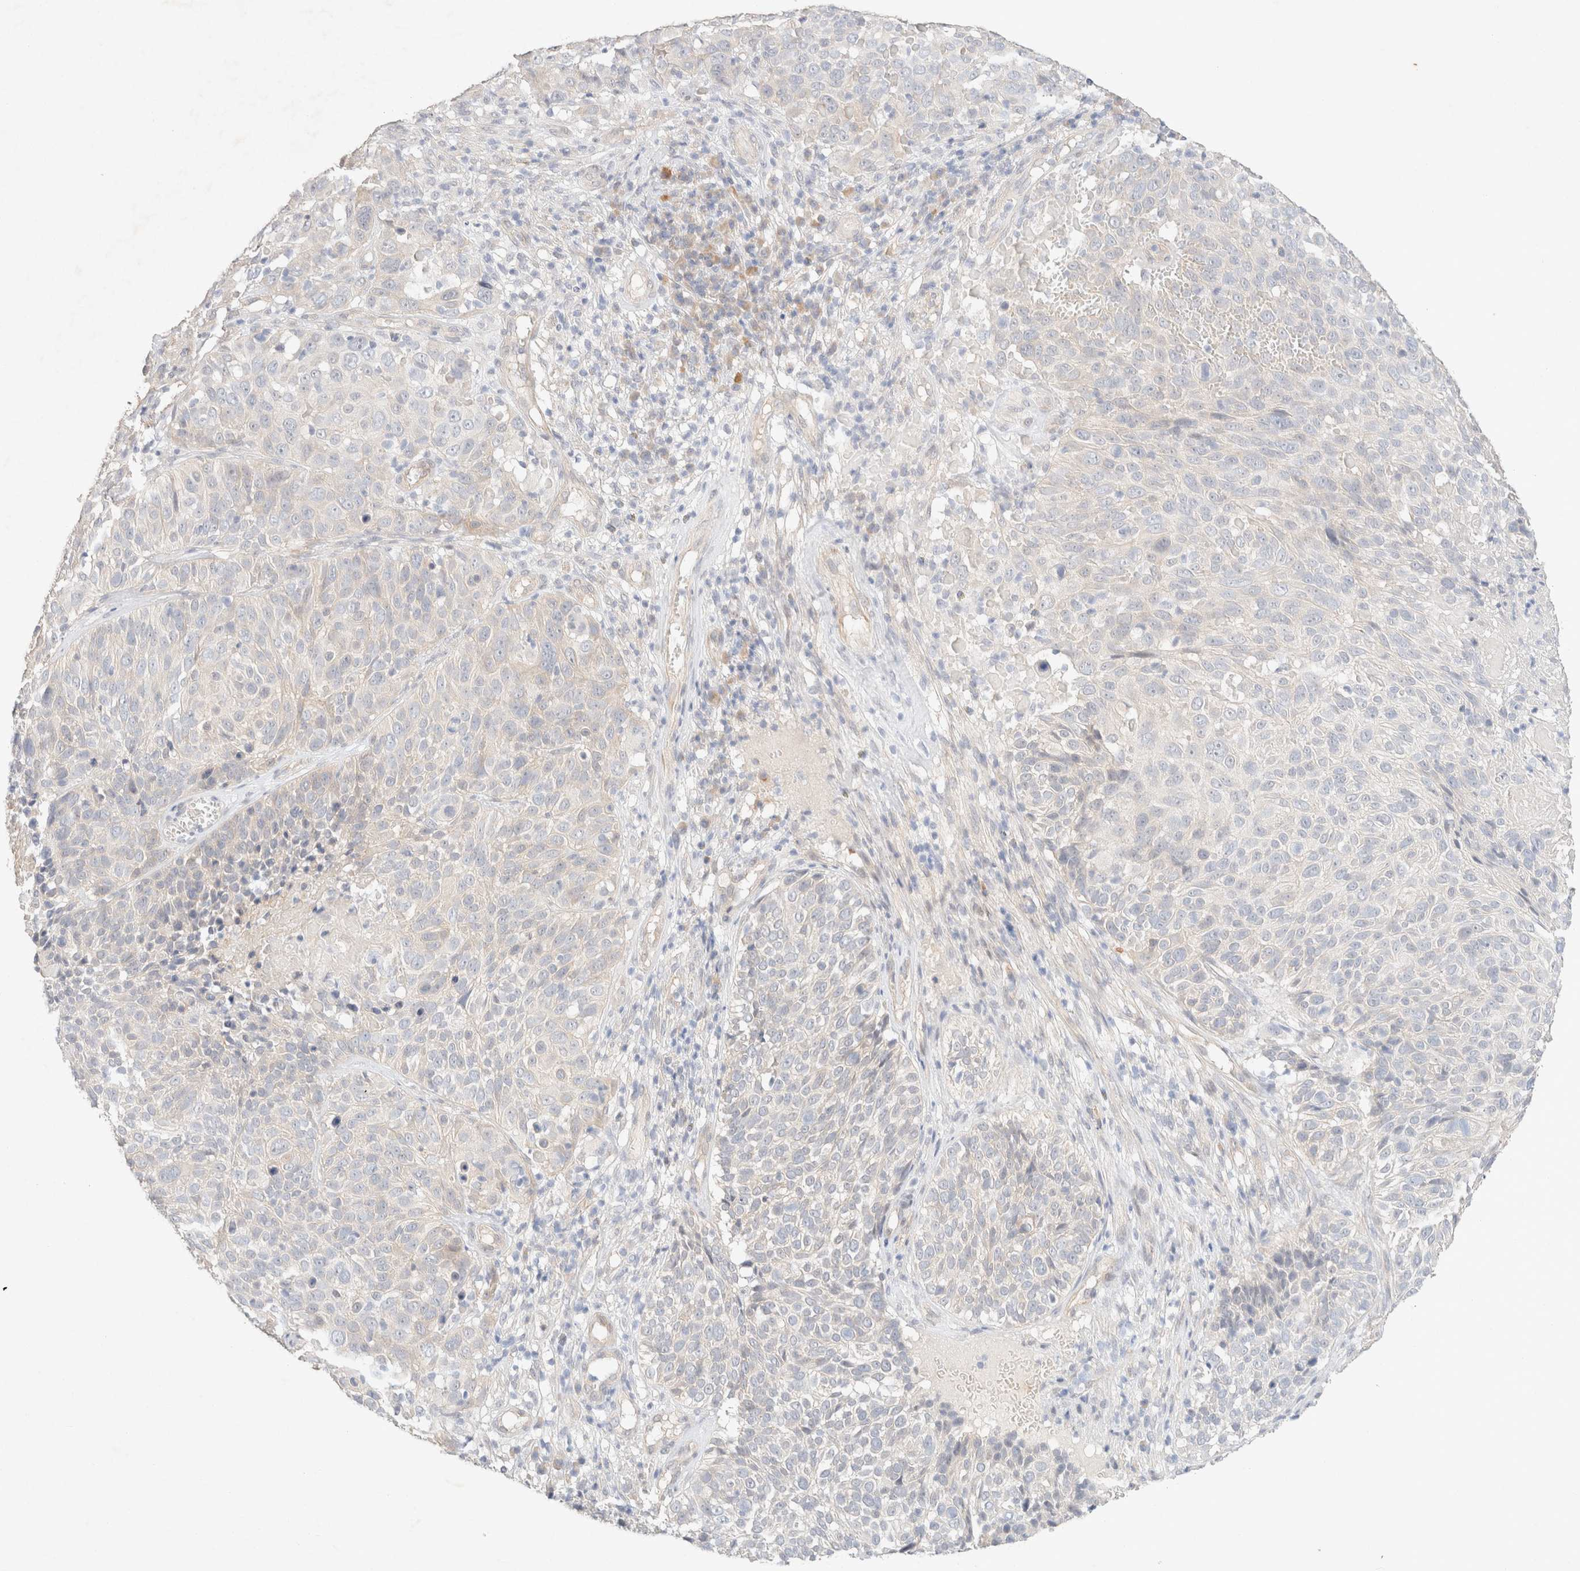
{"staining": {"intensity": "weak", "quantity": "<25%", "location": "cytoplasmic/membranous"}, "tissue": "cervical cancer", "cell_type": "Tumor cells", "image_type": "cancer", "snomed": [{"axis": "morphology", "description": "Squamous cell carcinoma, NOS"}, {"axis": "topography", "description": "Cervix"}], "caption": "Immunohistochemistry (IHC) micrograph of neoplastic tissue: cervical squamous cell carcinoma stained with DAB (3,3'-diaminobenzidine) demonstrates no significant protein staining in tumor cells.", "gene": "CSNK1E", "patient": {"sex": "female", "age": 74}}